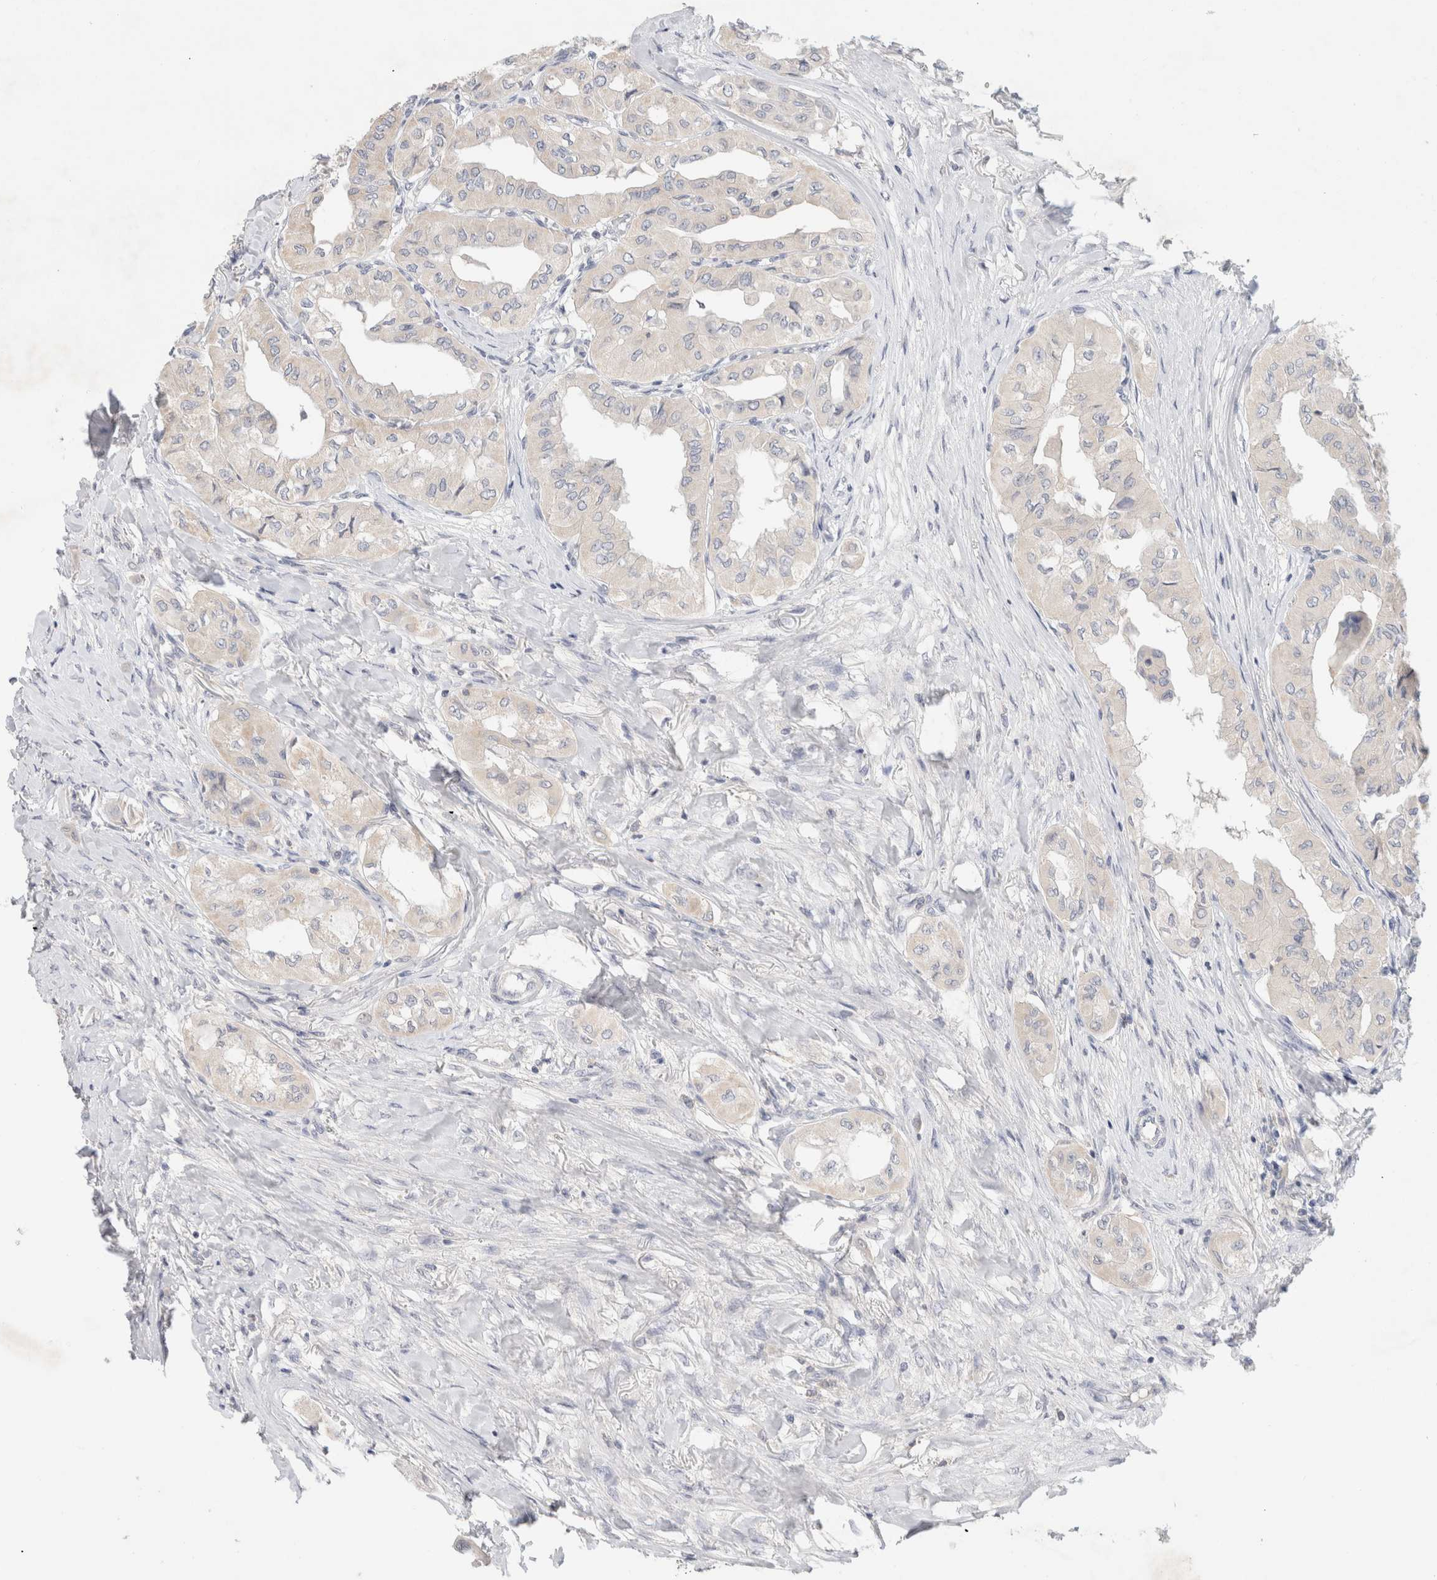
{"staining": {"intensity": "negative", "quantity": "none", "location": "none"}, "tissue": "thyroid cancer", "cell_type": "Tumor cells", "image_type": "cancer", "snomed": [{"axis": "morphology", "description": "Papillary adenocarcinoma, NOS"}, {"axis": "topography", "description": "Thyroid gland"}], "caption": "High power microscopy image of an immunohistochemistry (IHC) photomicrograph of thyroid cancer (papillary adenocarcinoma), revealing no significant positivity in tumor cells.", "gene": "MPP2", "patient": {"sex": "female", "age": 59}}